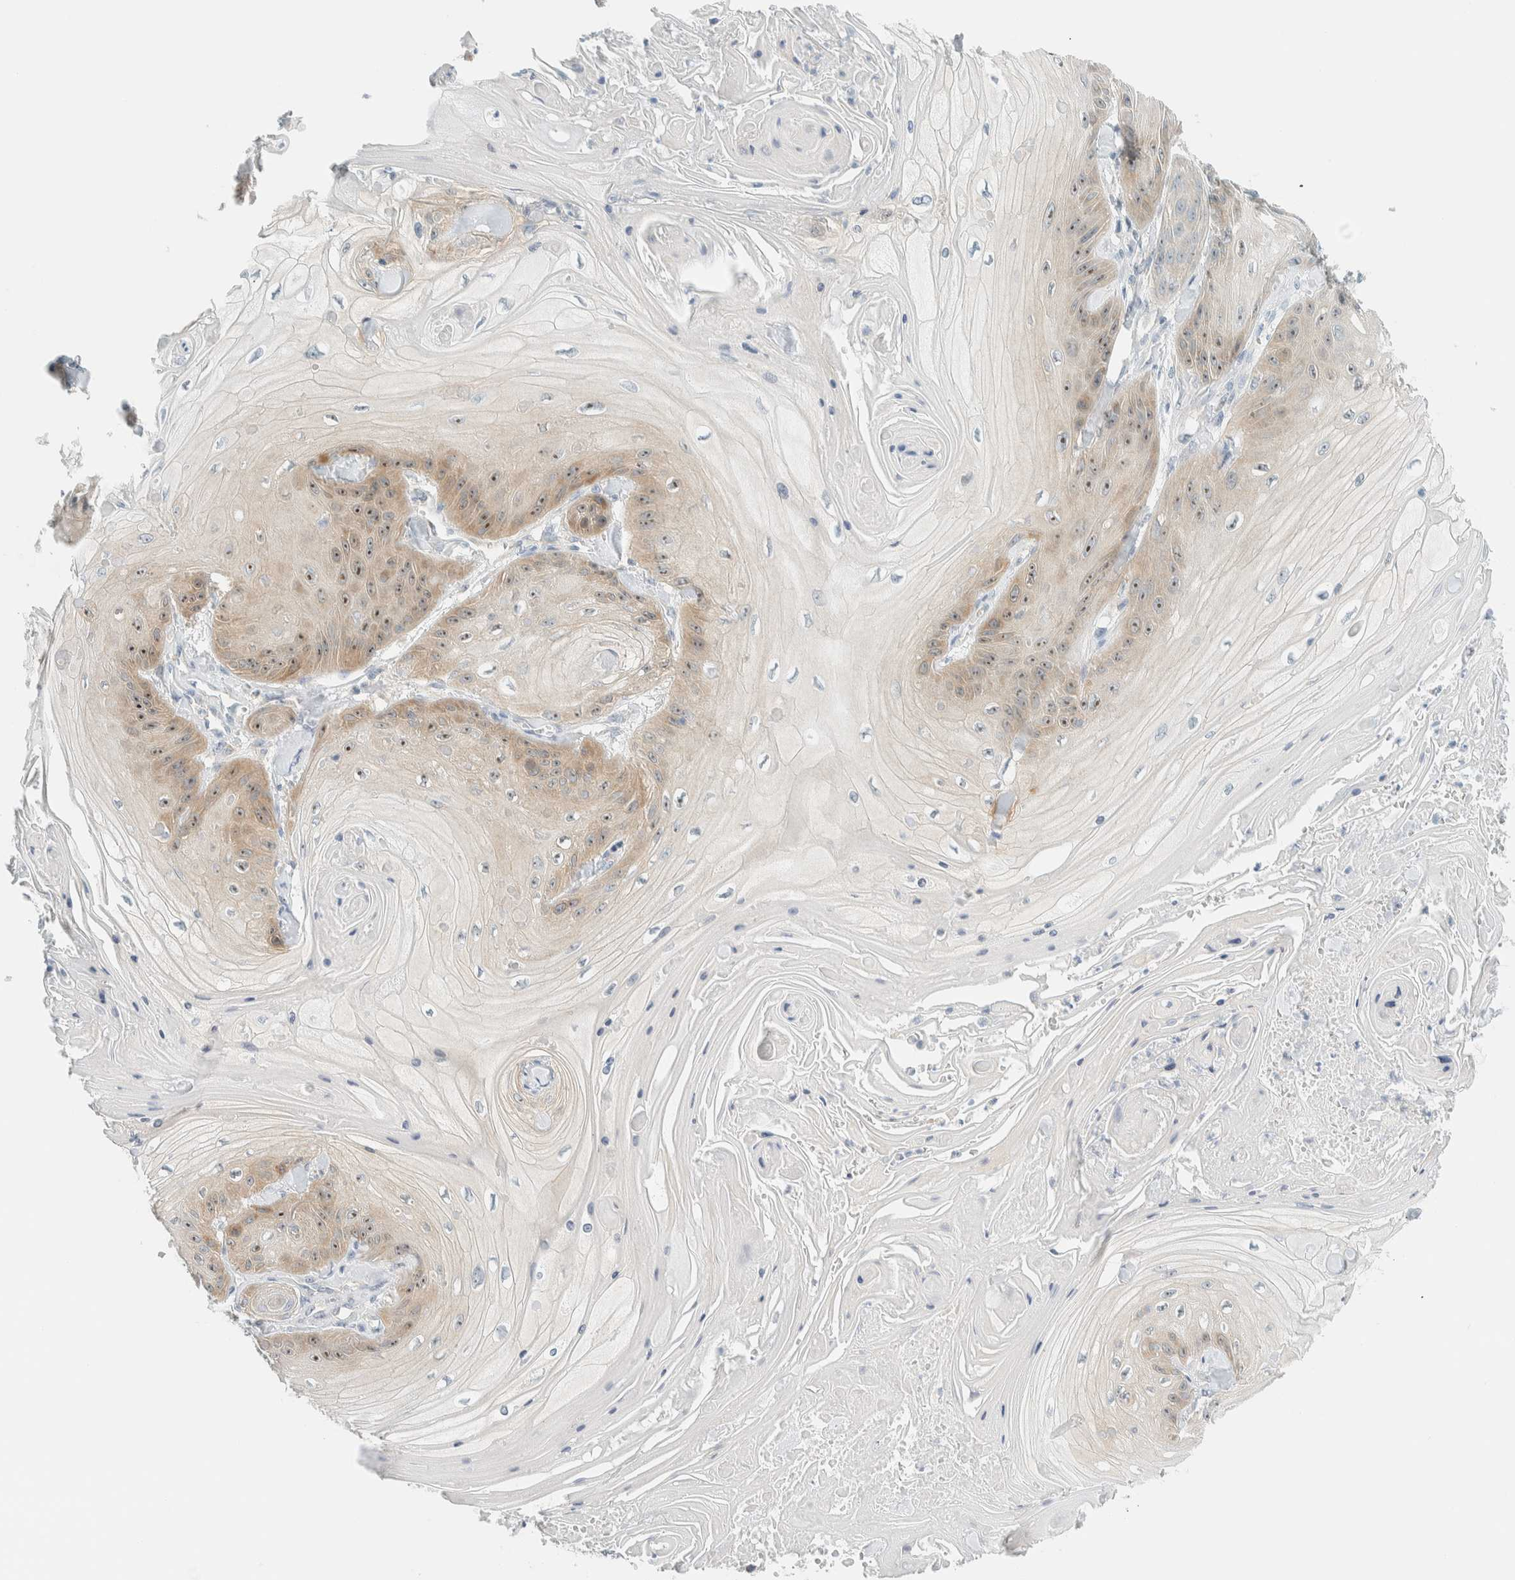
{"staining": {"intensity": "moderate", "quantity": "<25%", "location": "cytoplasmic/membranous,nuclear"}, "tissue": "skin cancer", "cell_type": "Tumor cells", "image_type": "cancer", "snomed": [{"axis": "morphology", "description": "Squamous cell carcinoma, NOS"}, {"axis": "topography", "description": "Skin"}], "caption": "Immunohistochemistry (IHC) photomicrograph of neoplastic tissue: skin cancer stained using immunohistochemistry (IHC) exhibits low levels of moderate protein expression localized specifically in the cytoplasmic/membranous and nuclear of tumor cells, appearing as a cytoplasmic/membranous and nuclear brown color.", "gene": "NDE1", "patient": {"sex": "male", "age": 74}}